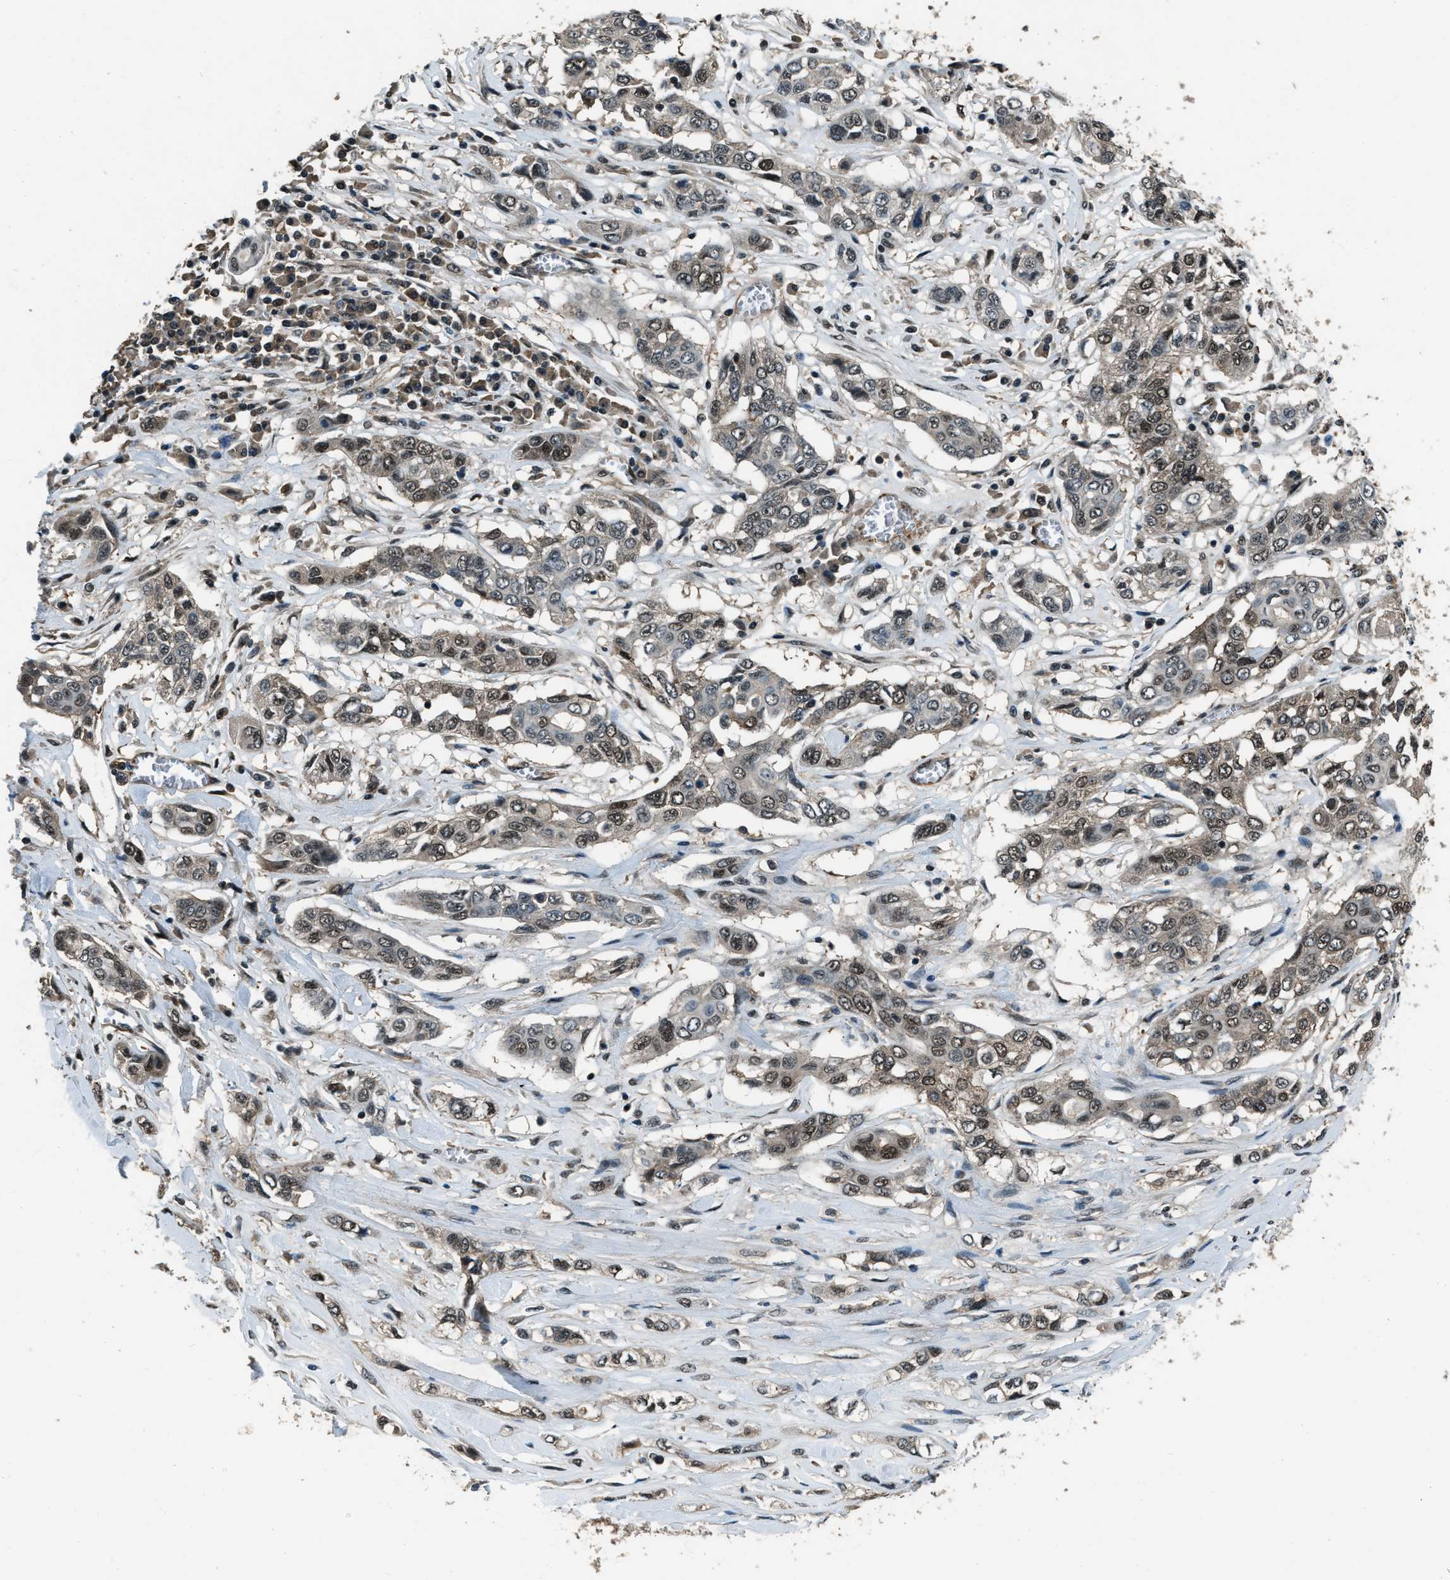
{"staining": {"intensity": "moderate", "quantity": ">75%", "location": "cytoplasmic/membranous,nuclear"}, "tissue": "lung cancer", "cell_type": "Tumor cells", "image_type": "cancer", "snomed": [{"axis": "morphology", "description": "Squamous cell carcinoma, NOS"}, {"axis": "topography", "description": "Lung"}], "caption": "Tumor cells demonstrate medium levels of moderate cytoplasmic/membranous and nuclear staining in approximately >75% of cells in squamous cell carcinoma (lung). (DAB (3,3'-diaminobenzidine) = brown stain, brightfield microscopy at high magnification).", "gene": "NUDCD3", "patient": {"sex": "male", "age": 71}}